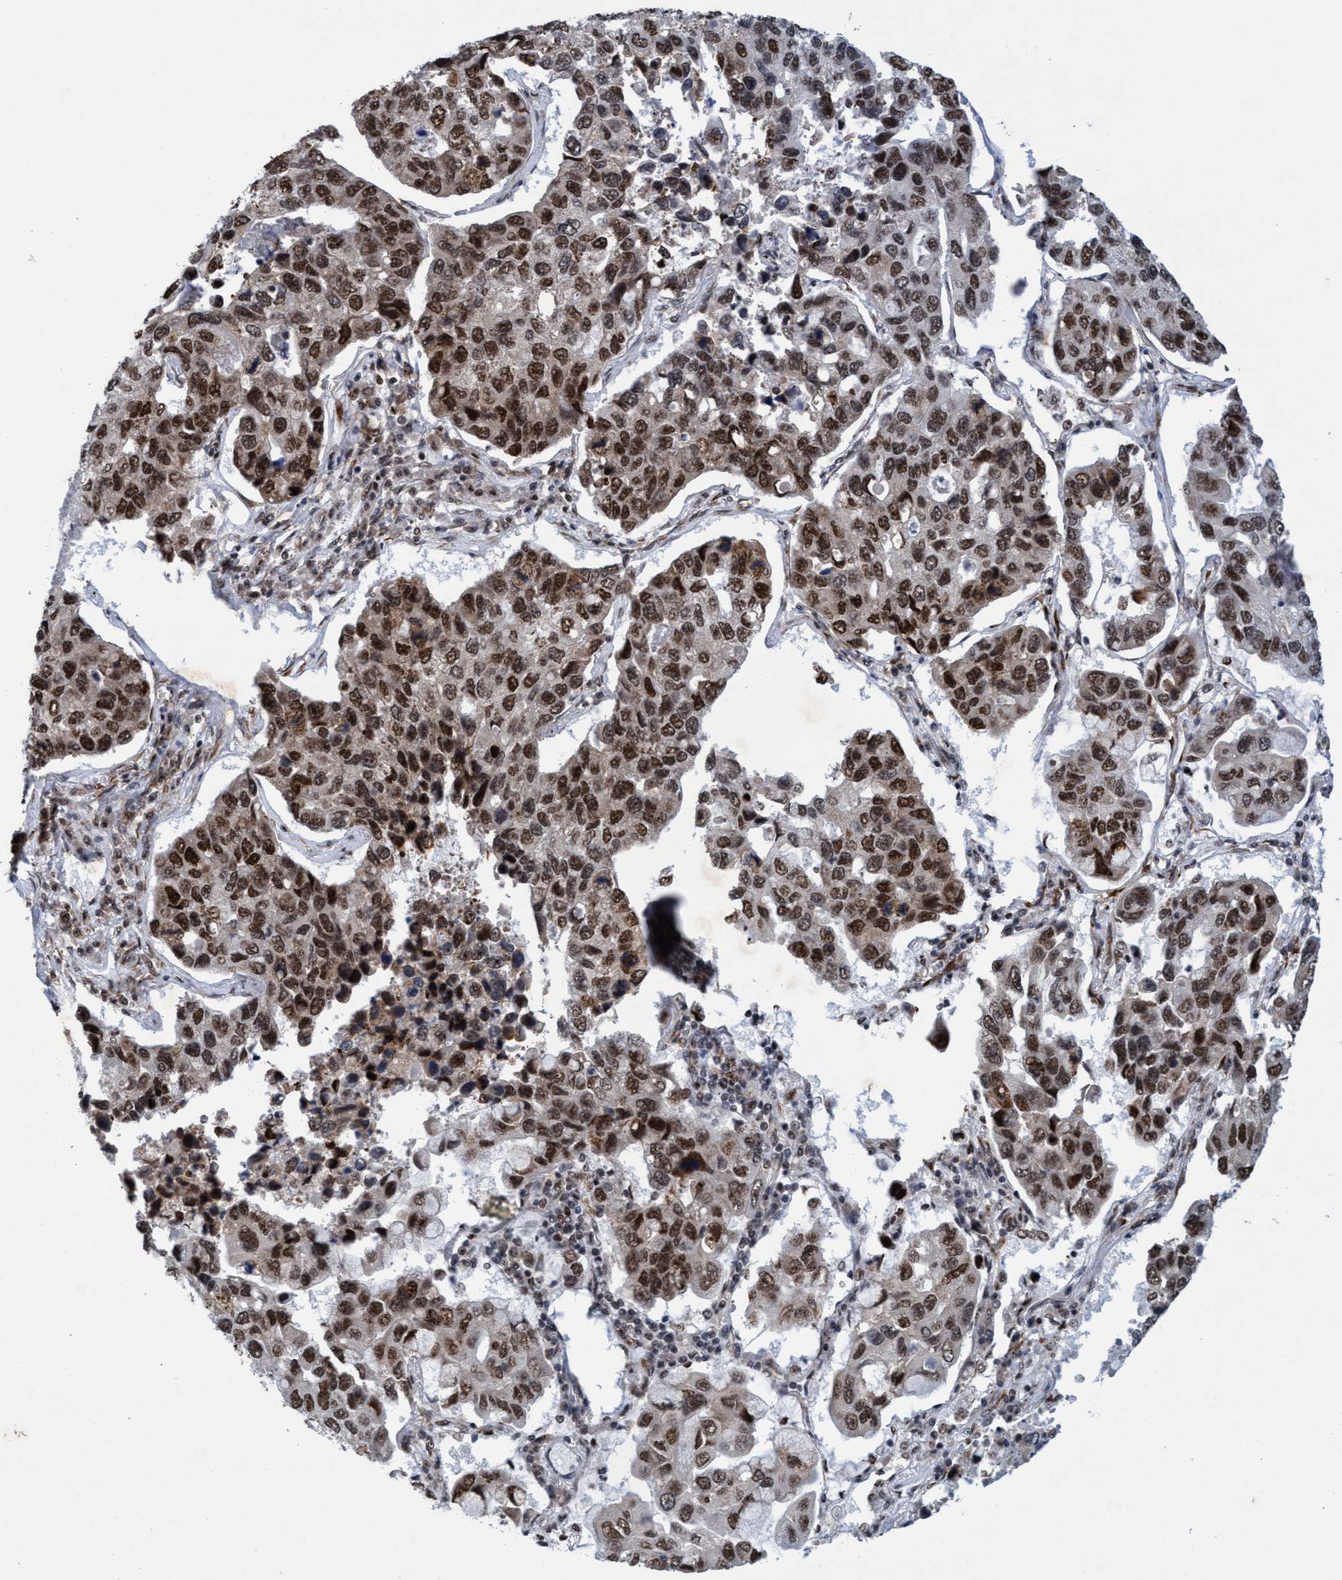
{"staining": {"intensity": "strong", "quantity": ">75%", "location": "nuclear"}, "tissue": "lung cancer", "cell_type": "Tumor cells", "image_type": "cancer", "snomed": [{"axis": "morphology", "description": "Adenocarcinoma, NOS"}, {"axis": "topography", "description": "Lung"}], "caption": "Immunohistochemistry of human lung cancer displays high levels of strong nuclear positivity in approximately >75% of tumor cells. Ihc stains the protein of interest in brown and the nuclei are stained blue.", "gene": "GLT6D1", "patient": {"sex": "male", "age": 64}}